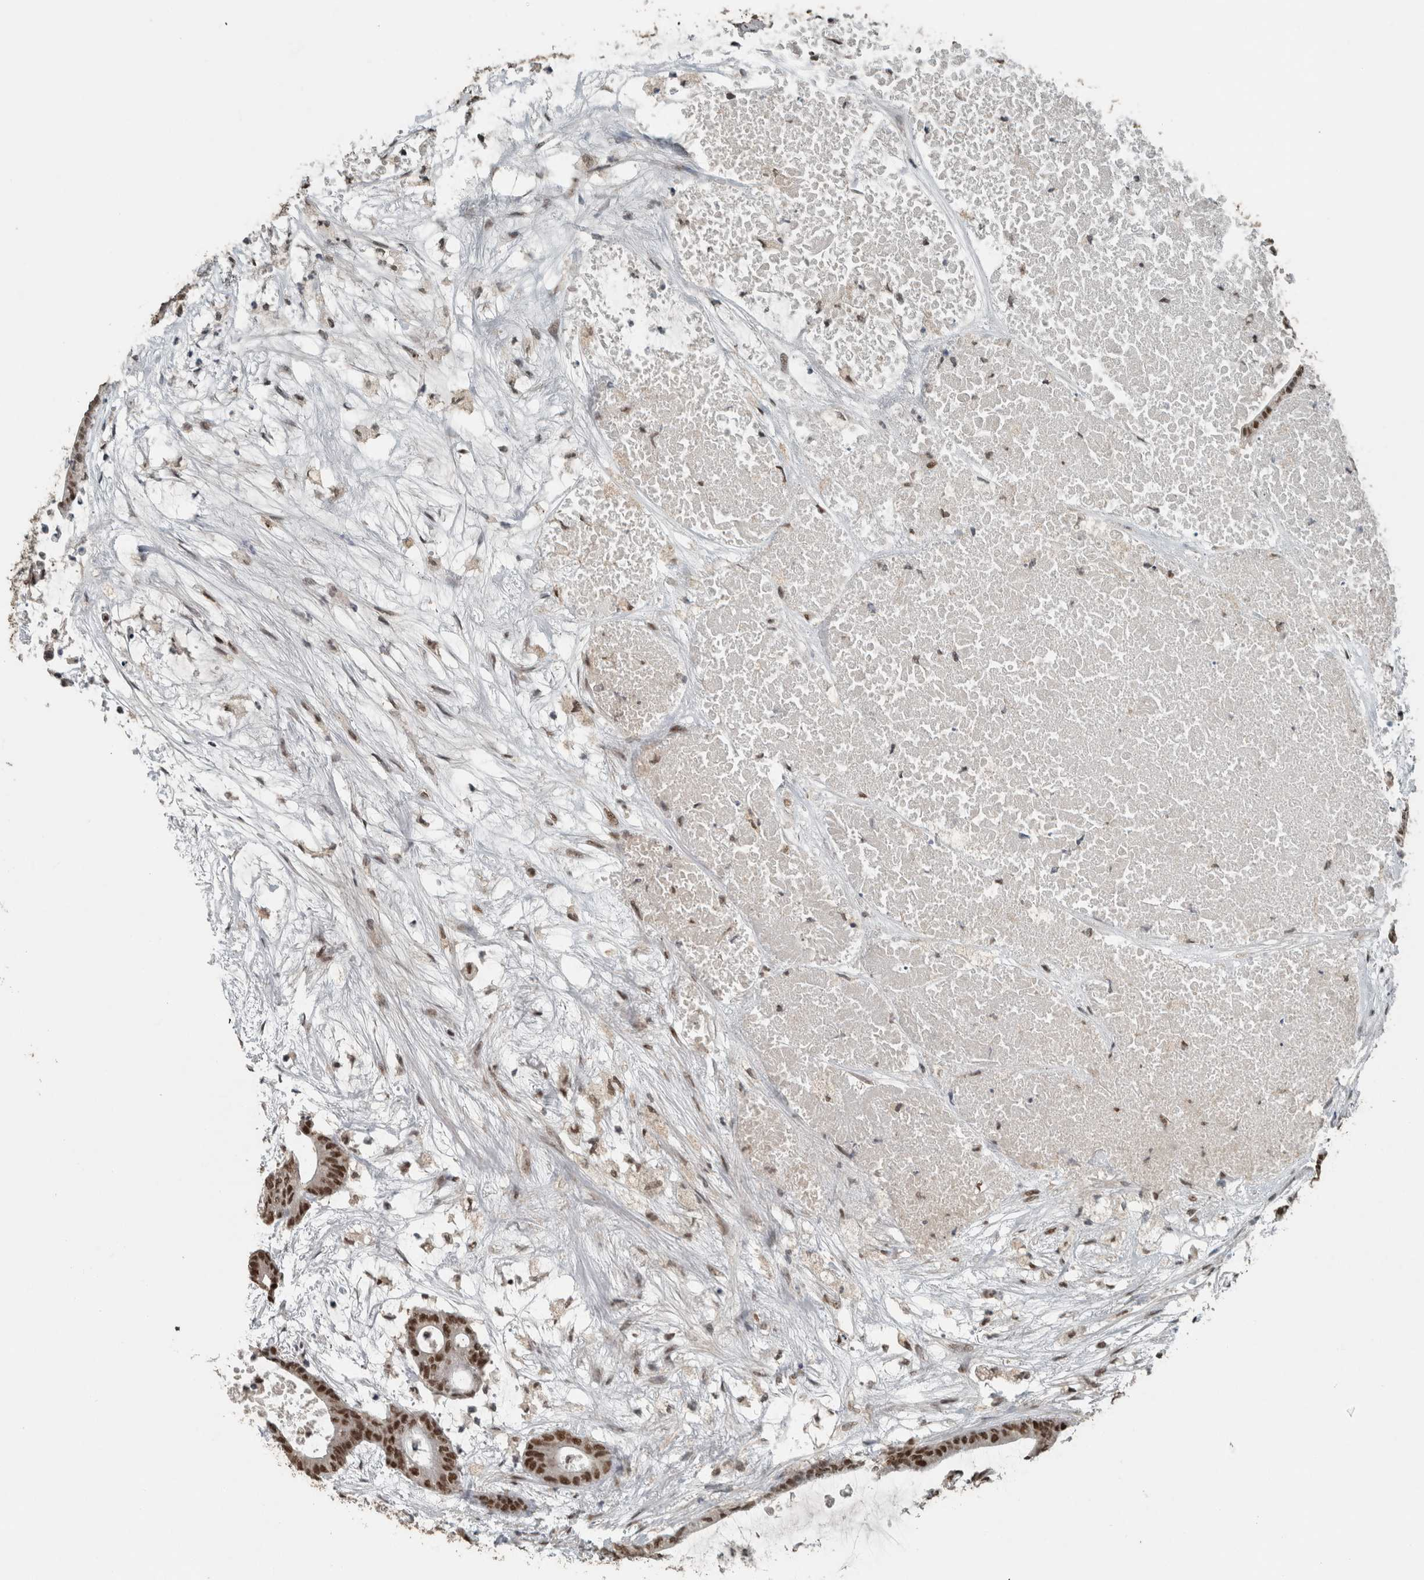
{"staining": {"intensity": "strong", "quantity": ">75%", "location": "nuclear"}, "tissue": "colorectal cancer", "cell_type": "Tumor cells", "image_type": "cancer", "snomed": [{"axis": "morphology", "description": "Adenocarcinoma, NOS"}, {"axis": "topography", "description": "Colon"}], "caption": "Adenocarcinoma (colorectal) tissue reveals strong nuclear staining in about >75% of tumor cells", "gene": "ZNF24", "patient": {"sex": "female", "age": 84}}